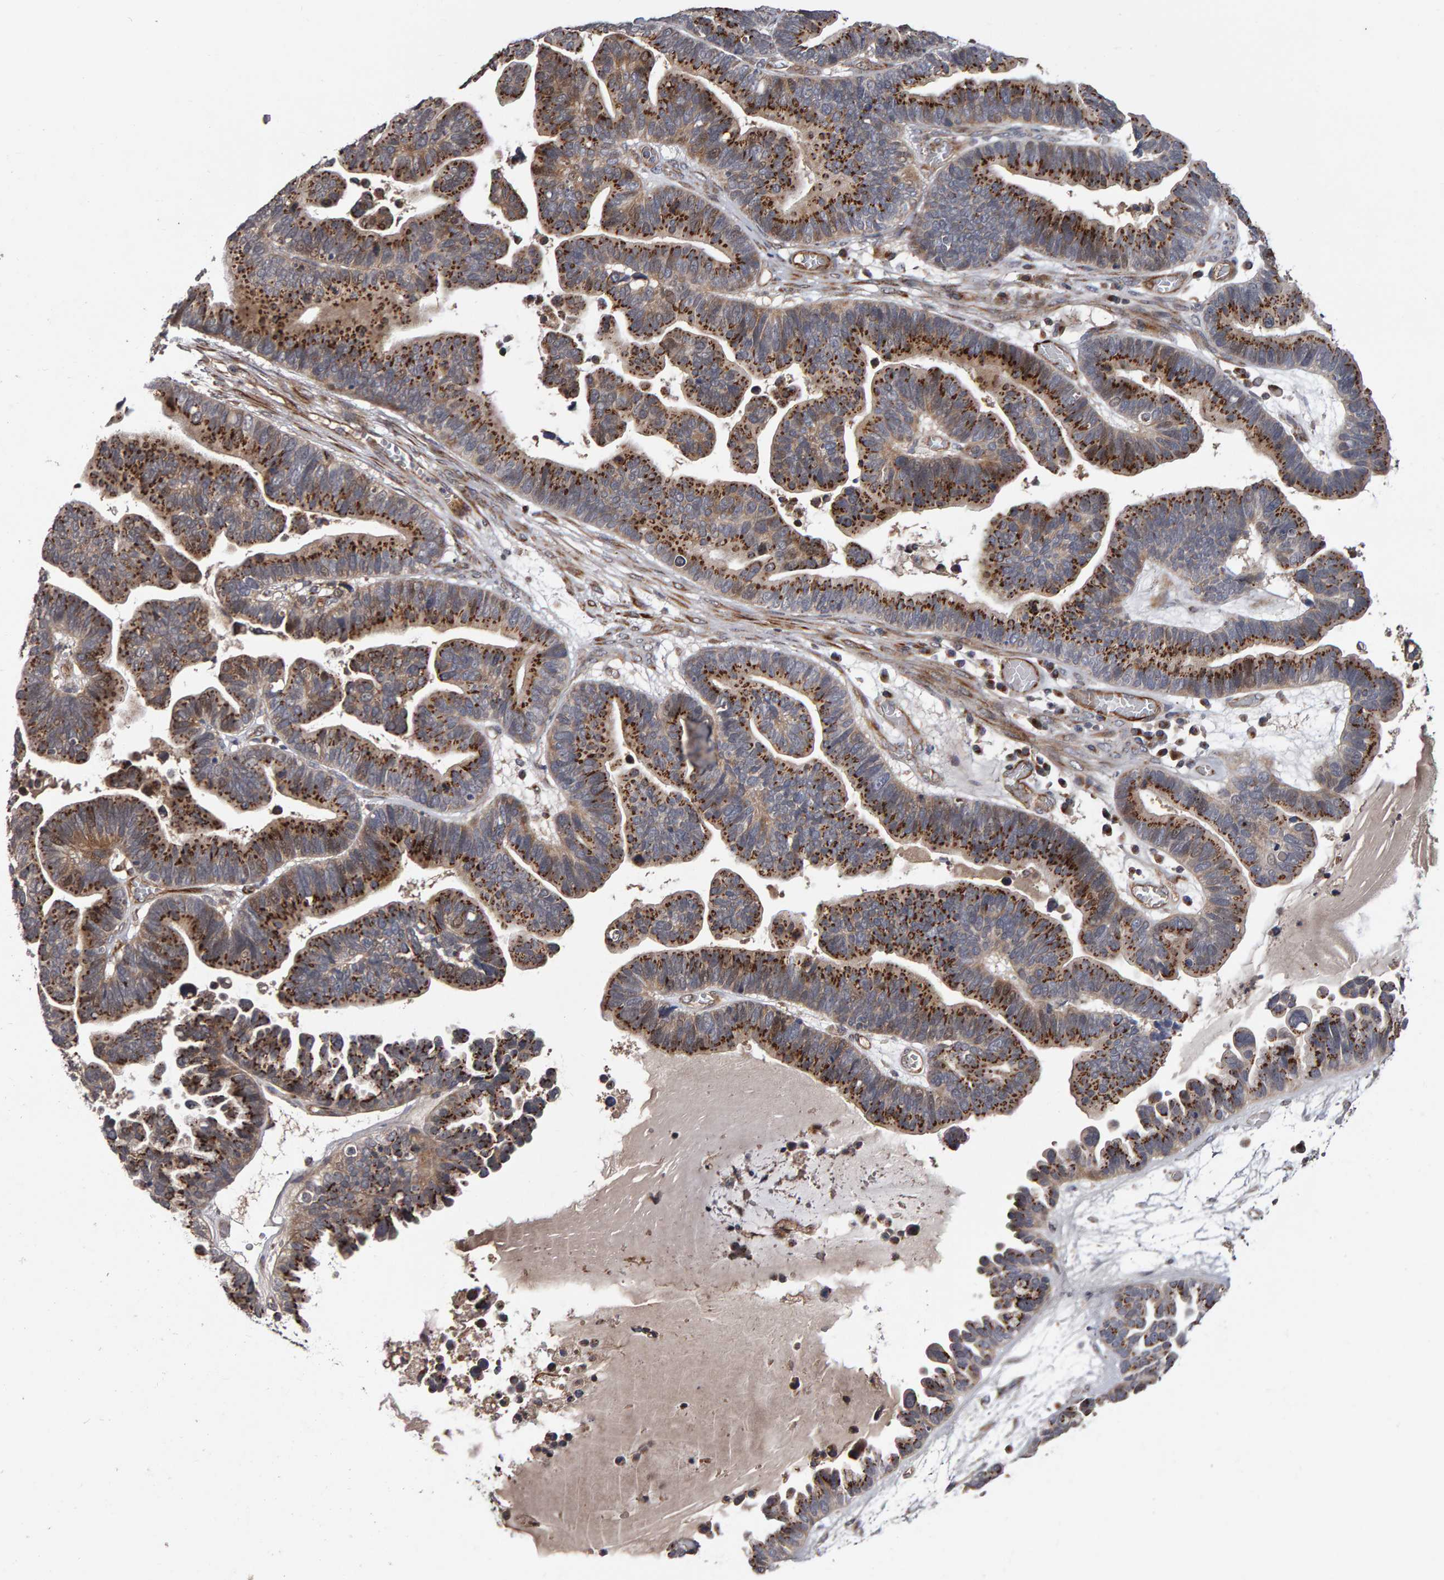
{"staining": {"intensity": "strong", "quantity": ">75%", "location": "cytoplasmic/membranous"}, "tissue": "ovarian cancer", "cell_type": "Tumor cells", "image_type": "cancer", "snomed": [{"axis": "morphology", "description": "Cystadenocarcinoma, serous, NOS"}, {"axis": "topography", "description": "Ovary"}], "caption": "A high-resolution histopathology image shows immunohistochemistry (IHC) staining of serous cystadenocarcinoma (ovarian), which shows strong cytoplasmic/membranous expression in approximately >75% of tumor cells. (DAB (3,3'-diaminobenzidine) IHC with brightfield microscopy, high magnification).", "gene": "CANT1", "patient": {"sex": "female", "age": 56}}